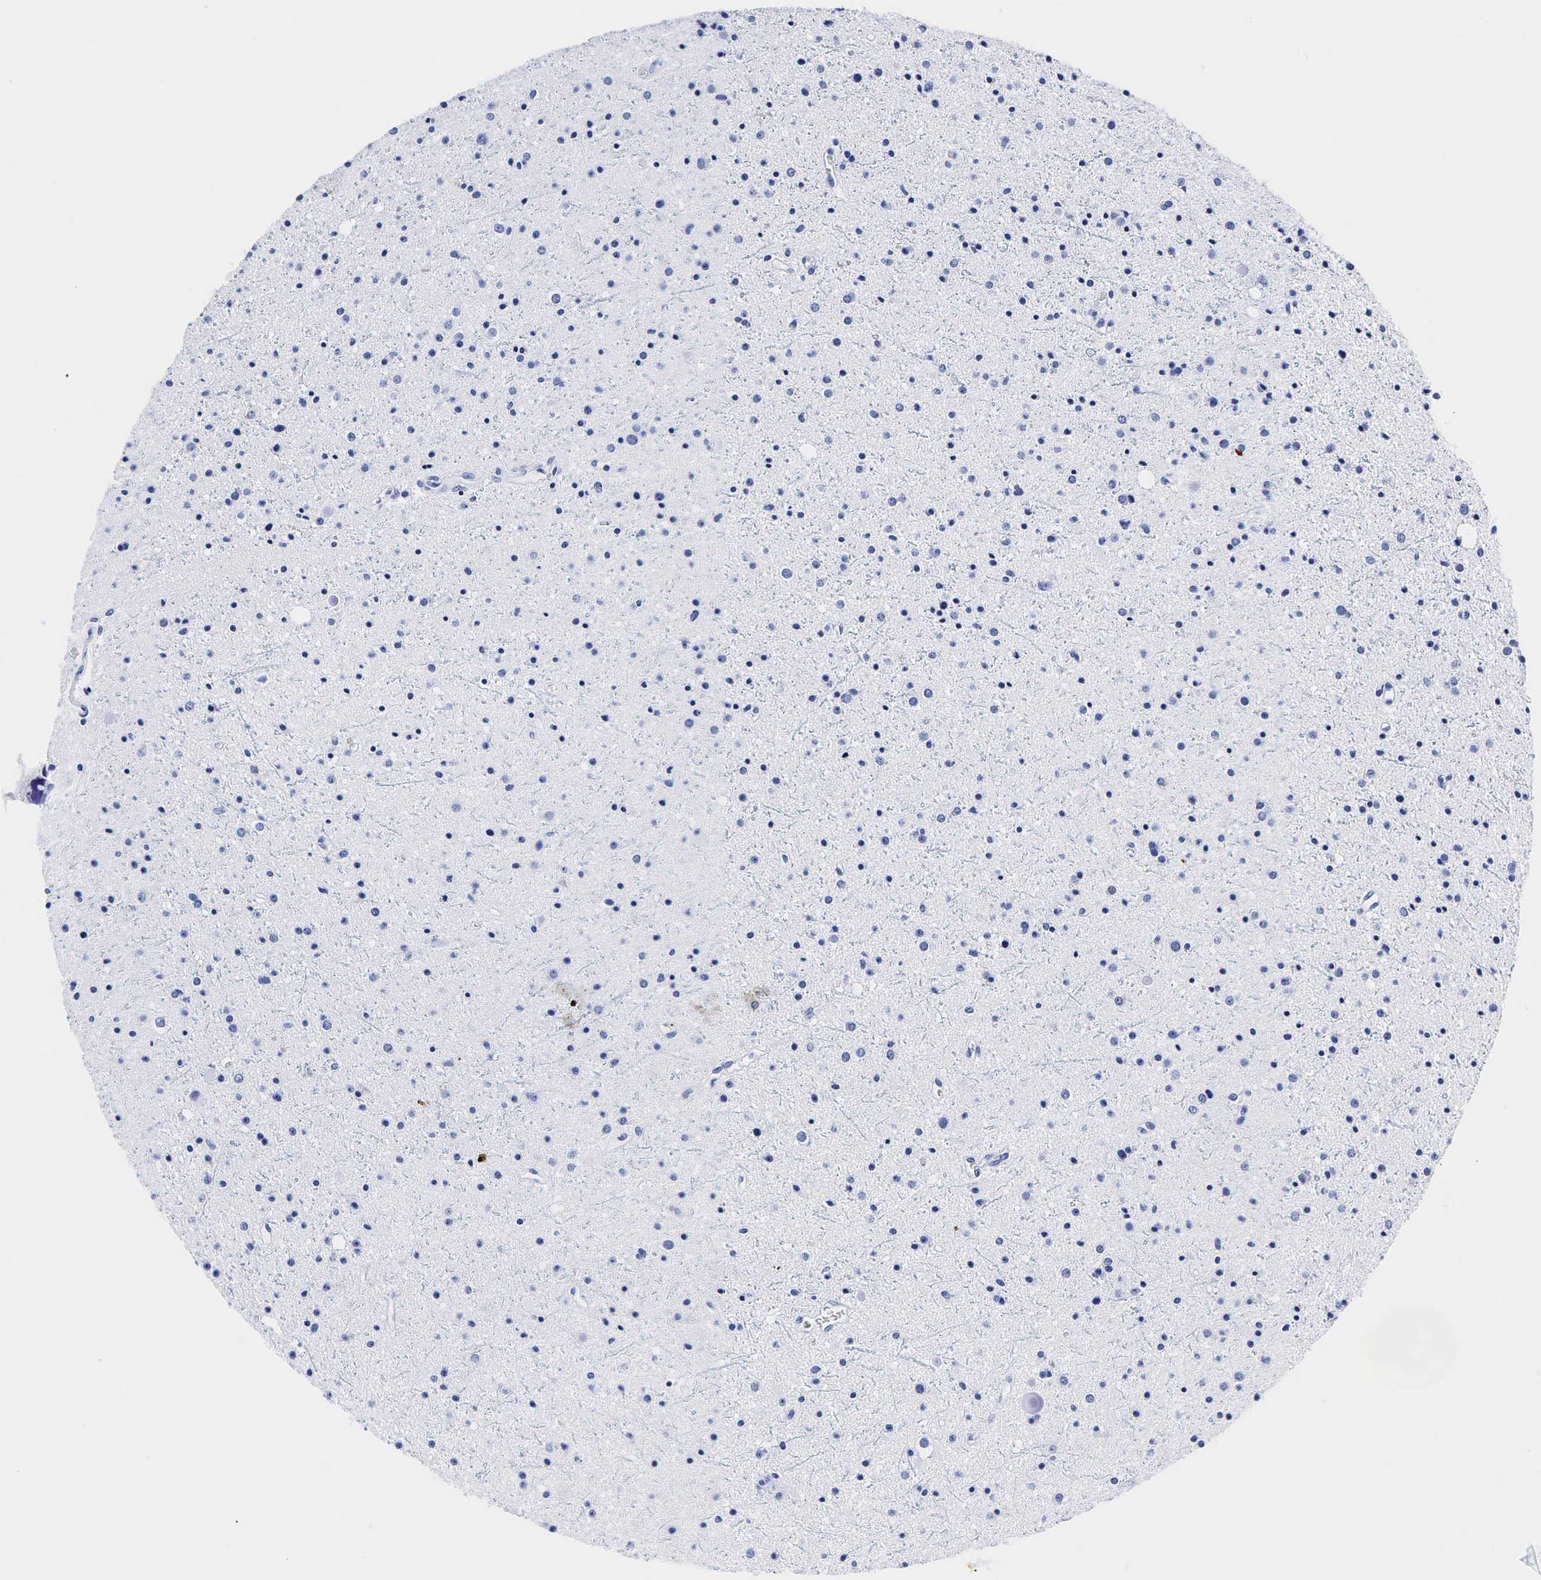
{"staining": {"intensity": "negative", "quantity": "none", "location": "none"}, "tissue": "glioma", "cell_type": "Tumor cells", "image_type": "cancer", "snomed": [{"axis": "morphology", "description": "Glioma, malignant, Low grade"}, {"axis": "topography", "description": "Brain"}], "caption": "Tumor cells are negative for protein expression in human glioma. (DAB (3,3'-diaminobenzidine) immunohistochemistry, high magnification).", "gene": "TG", "patient": {"sex": "female", "age": 46}}